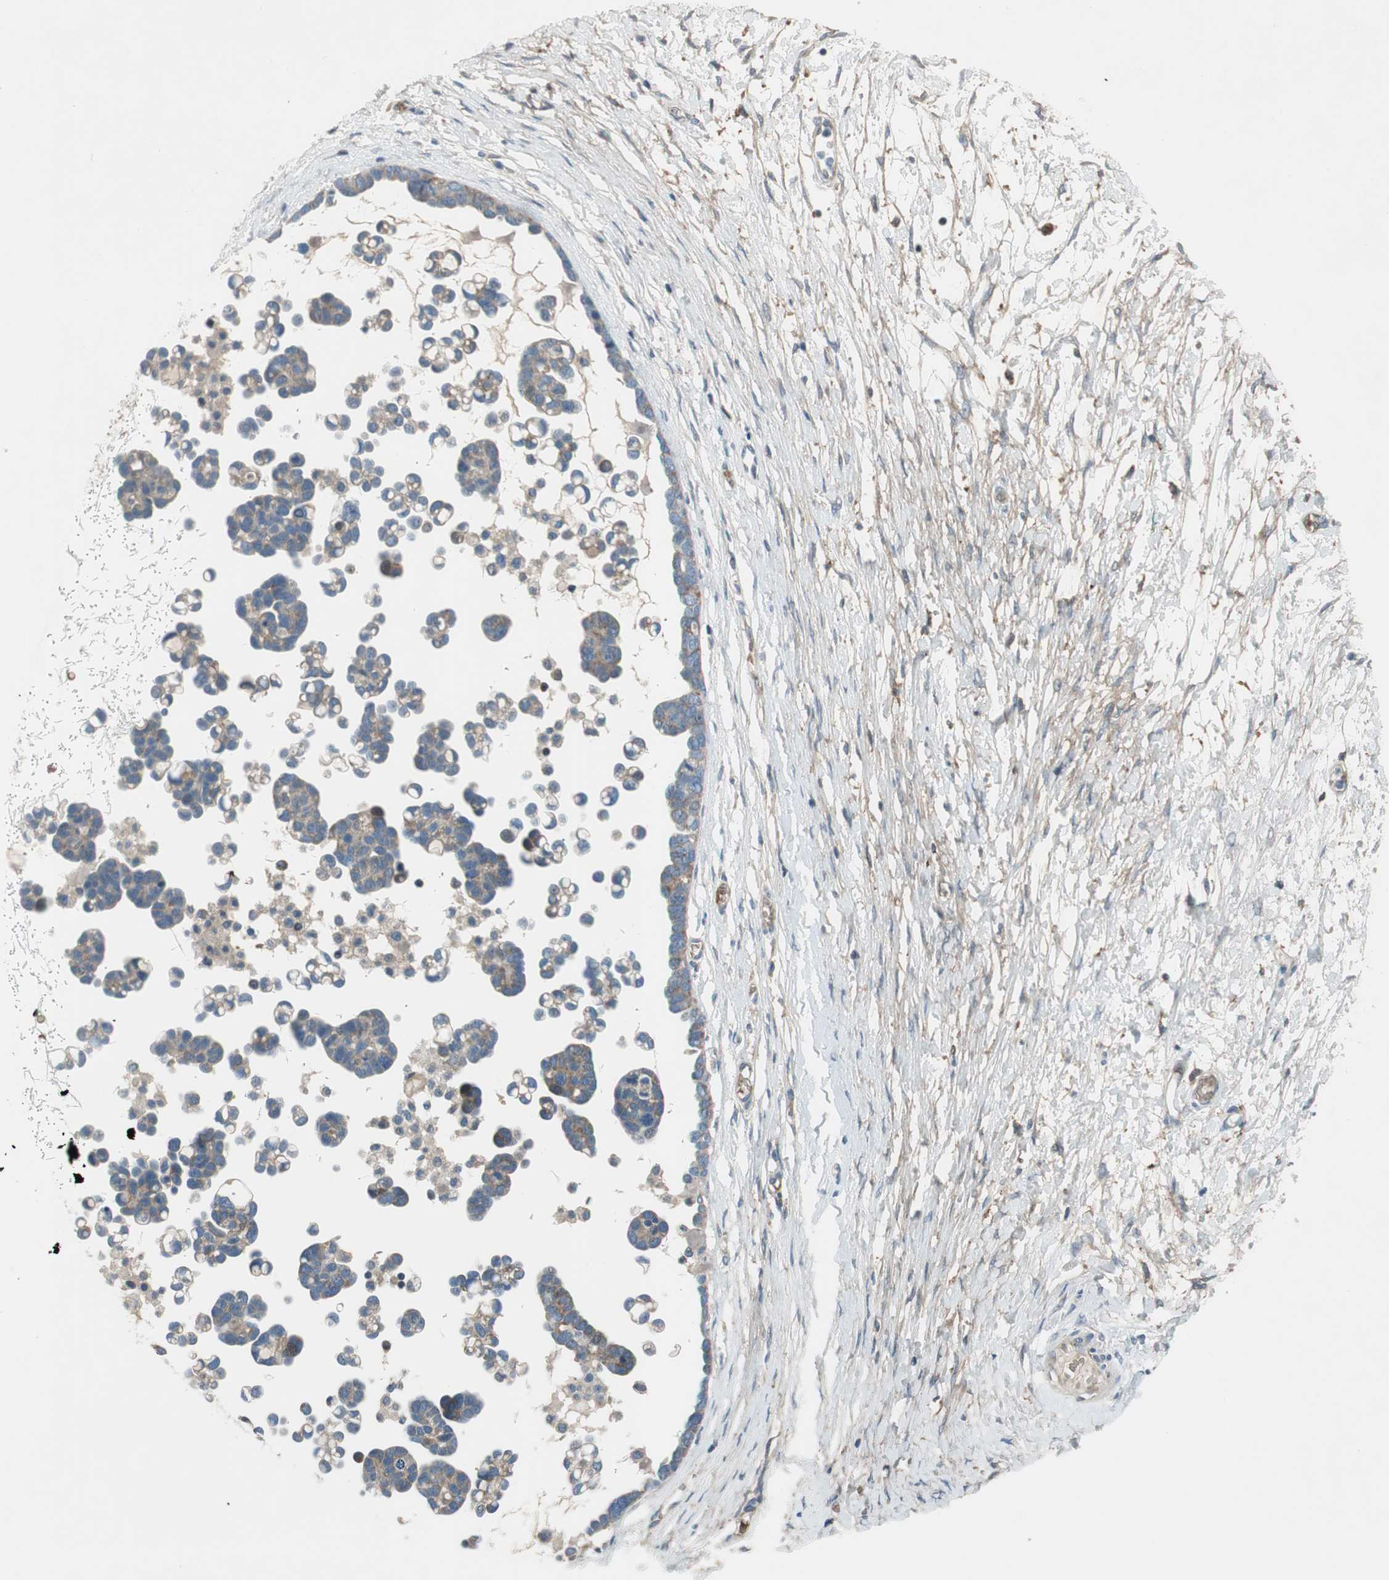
{"staining": {"intensity": "weak", "quantity": ">75%", "location": "cytoplasmic/membranous"}, "tissue": "ovarian cancer", "cell_type": "Tumor cells", "image_type": "cancer", "snomed": [{"axis": "morphology", "description": "Cystadenocarcinoma, serous, NOS"}, {"axis": "topography", "description": "Ovary"}], "caption": "Tumor cells reveal low levels of weak cytoplasmic/membranous positivity in approximately >75% of cells in serous cystadenocarcinoma (ovarian).", "gene": "GYPC", "patient": {"sex": "female", "age": 54}}